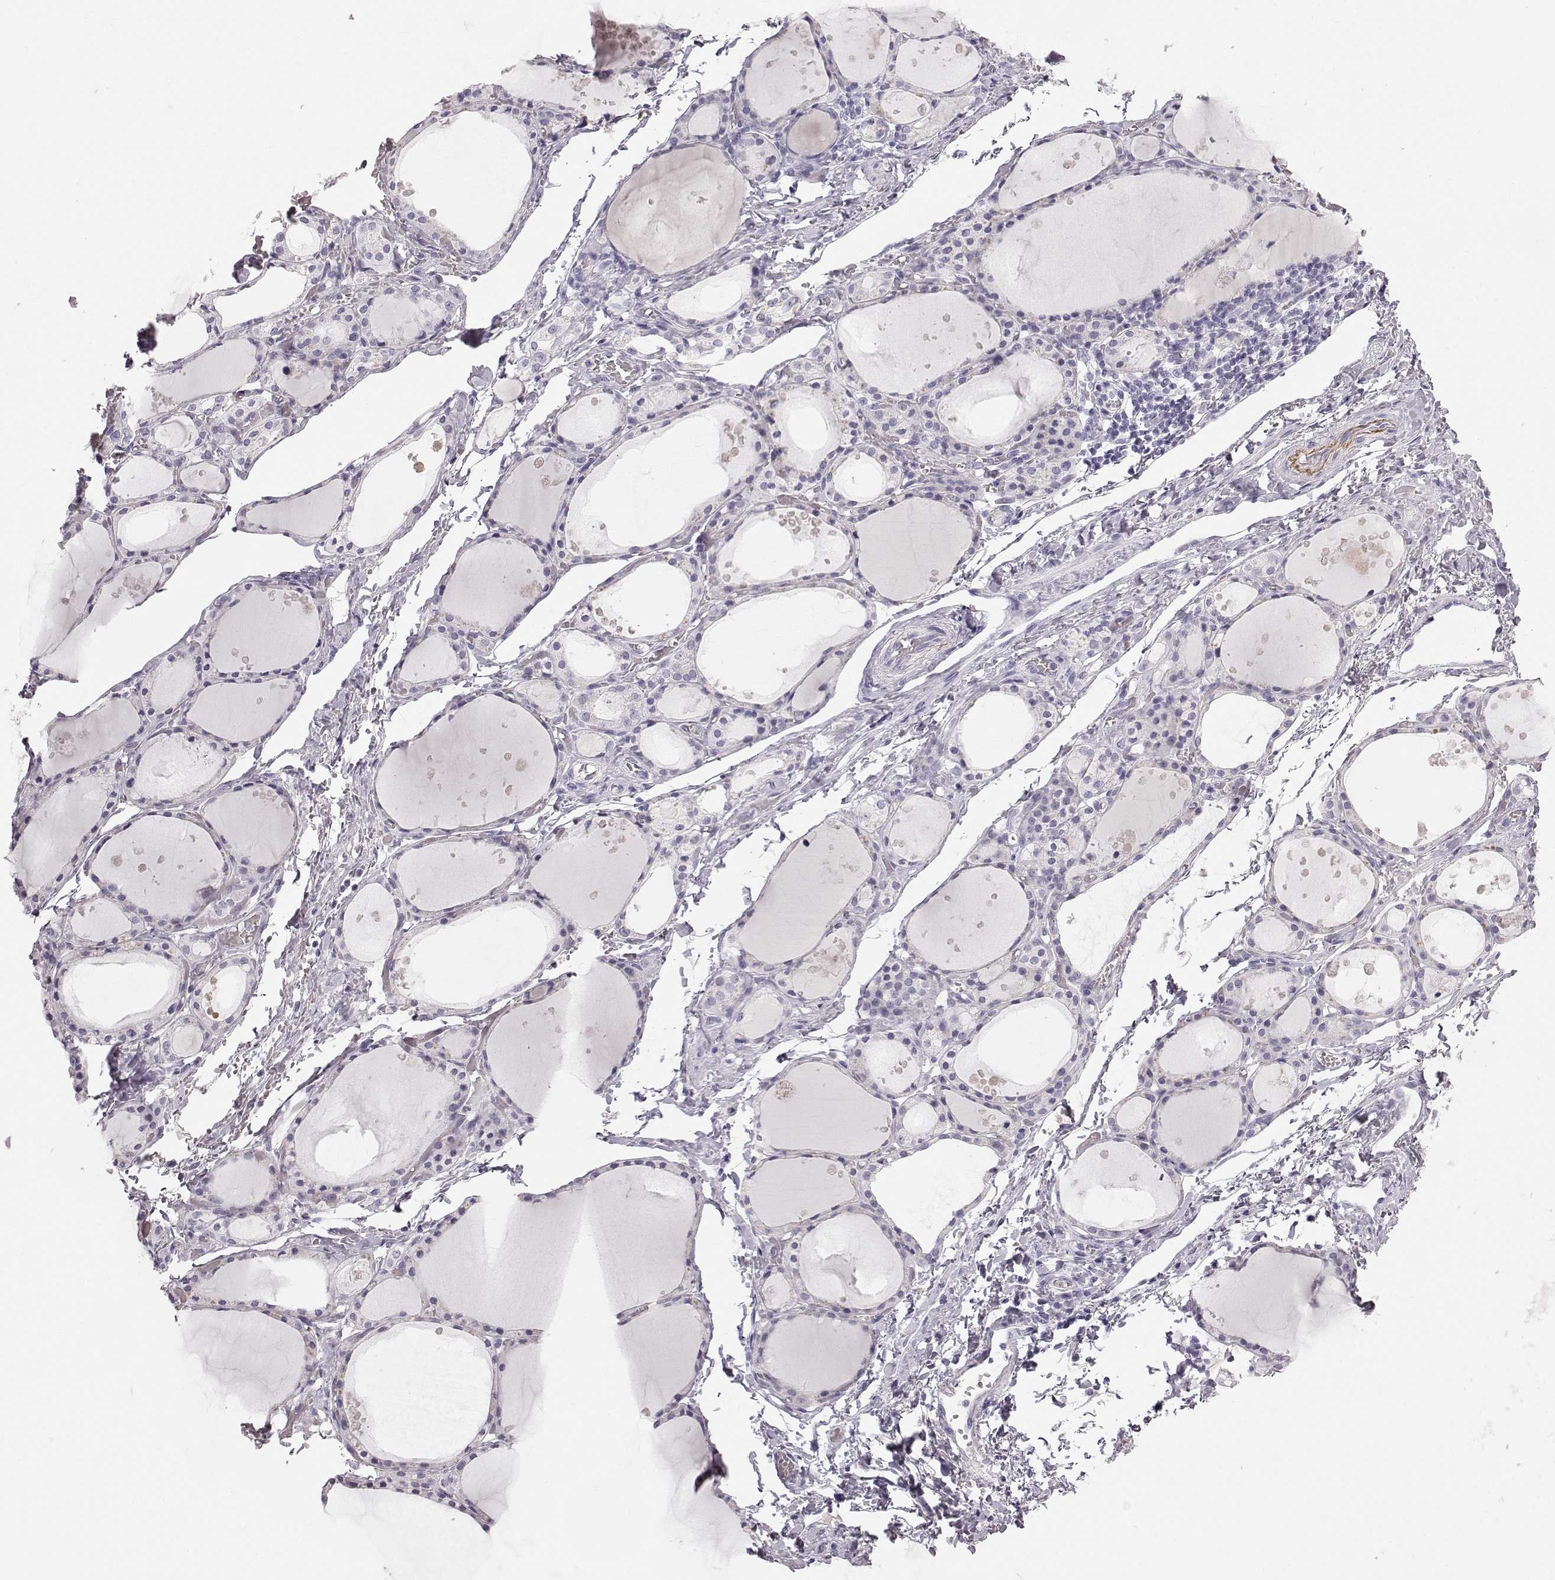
{"staining": {"intensity": "negative", "quantity": "none", "location": "none"}, "tissue": "thyroid gland", "cell_type": "Glandular cells", "image_type": "normal", "snomed": [{"axis": "morphology", "description": "Normal tissue, NOS"}, {"axis": "topography", "description": "Thyroid gland"}], "caption": "Thyroid gland stained for a protein using IHC reveals no expression glandular cells.", "gene": "KRTAP16", "patient": {"sex": "male", "age": 68}}